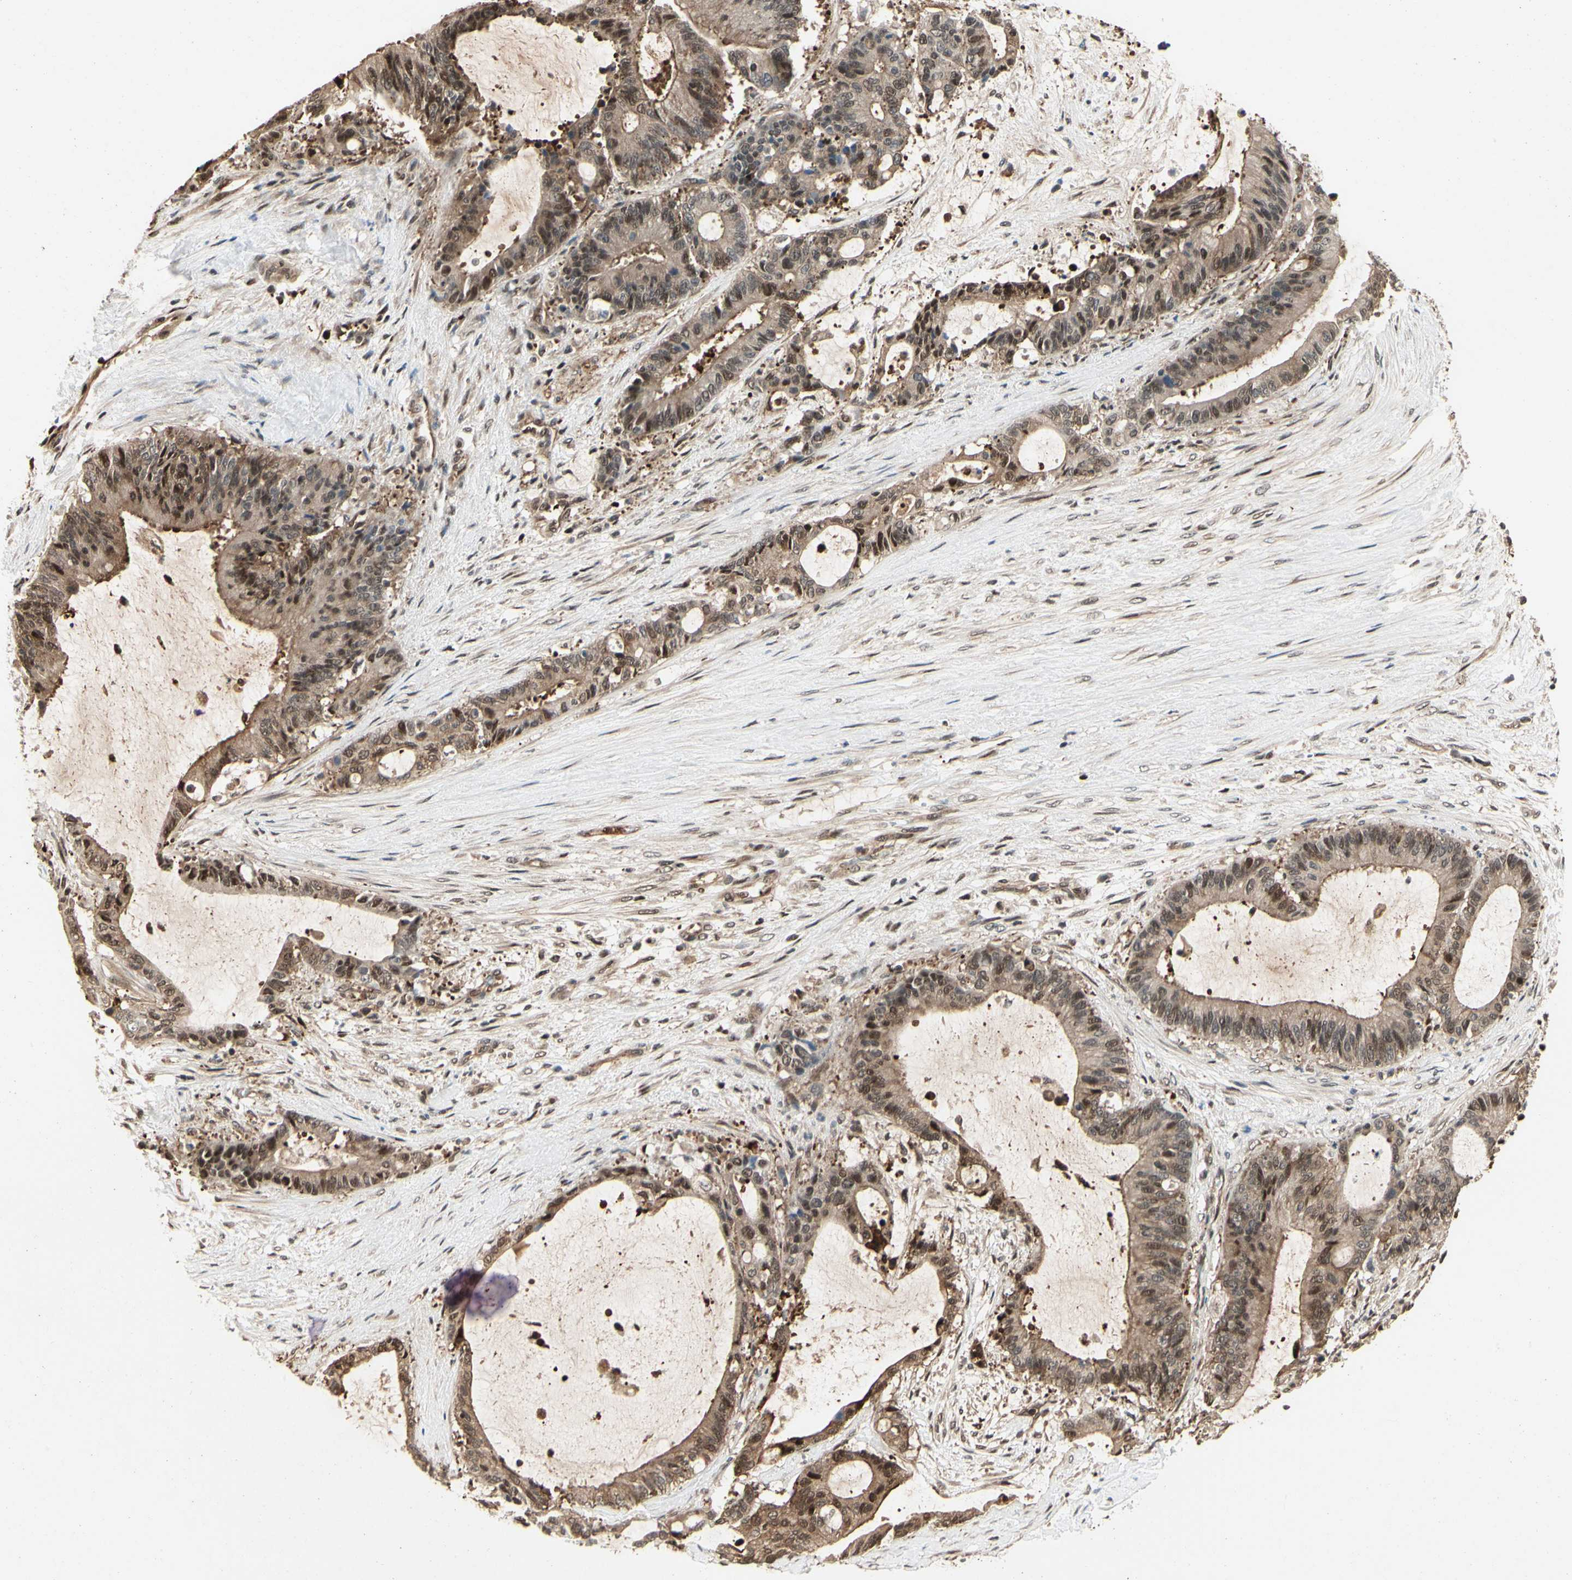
{"staining": {"intensity": "moderate", "quantity": ">75%", "location": "cytoplasmic/membranous,nuclear"}, "tissue": "liver cancer", "cell_type": "Tumor cells", "image_type": "cancer", "snomed": [{"axis": "morphology", "description": "Cholangiocarcinoma"}, {"axis": "topography", "description": "Liver"}], "caption": "Approximately >75% of tumor cells in cholangiocarcinoma (liver) show moderate cytoplasmic/membranous and nuclear protein expression as visualized by brown immunohistochemical staining.", "gene": "YWHAQ", "patient": {"sex": "female", "age": 73}}